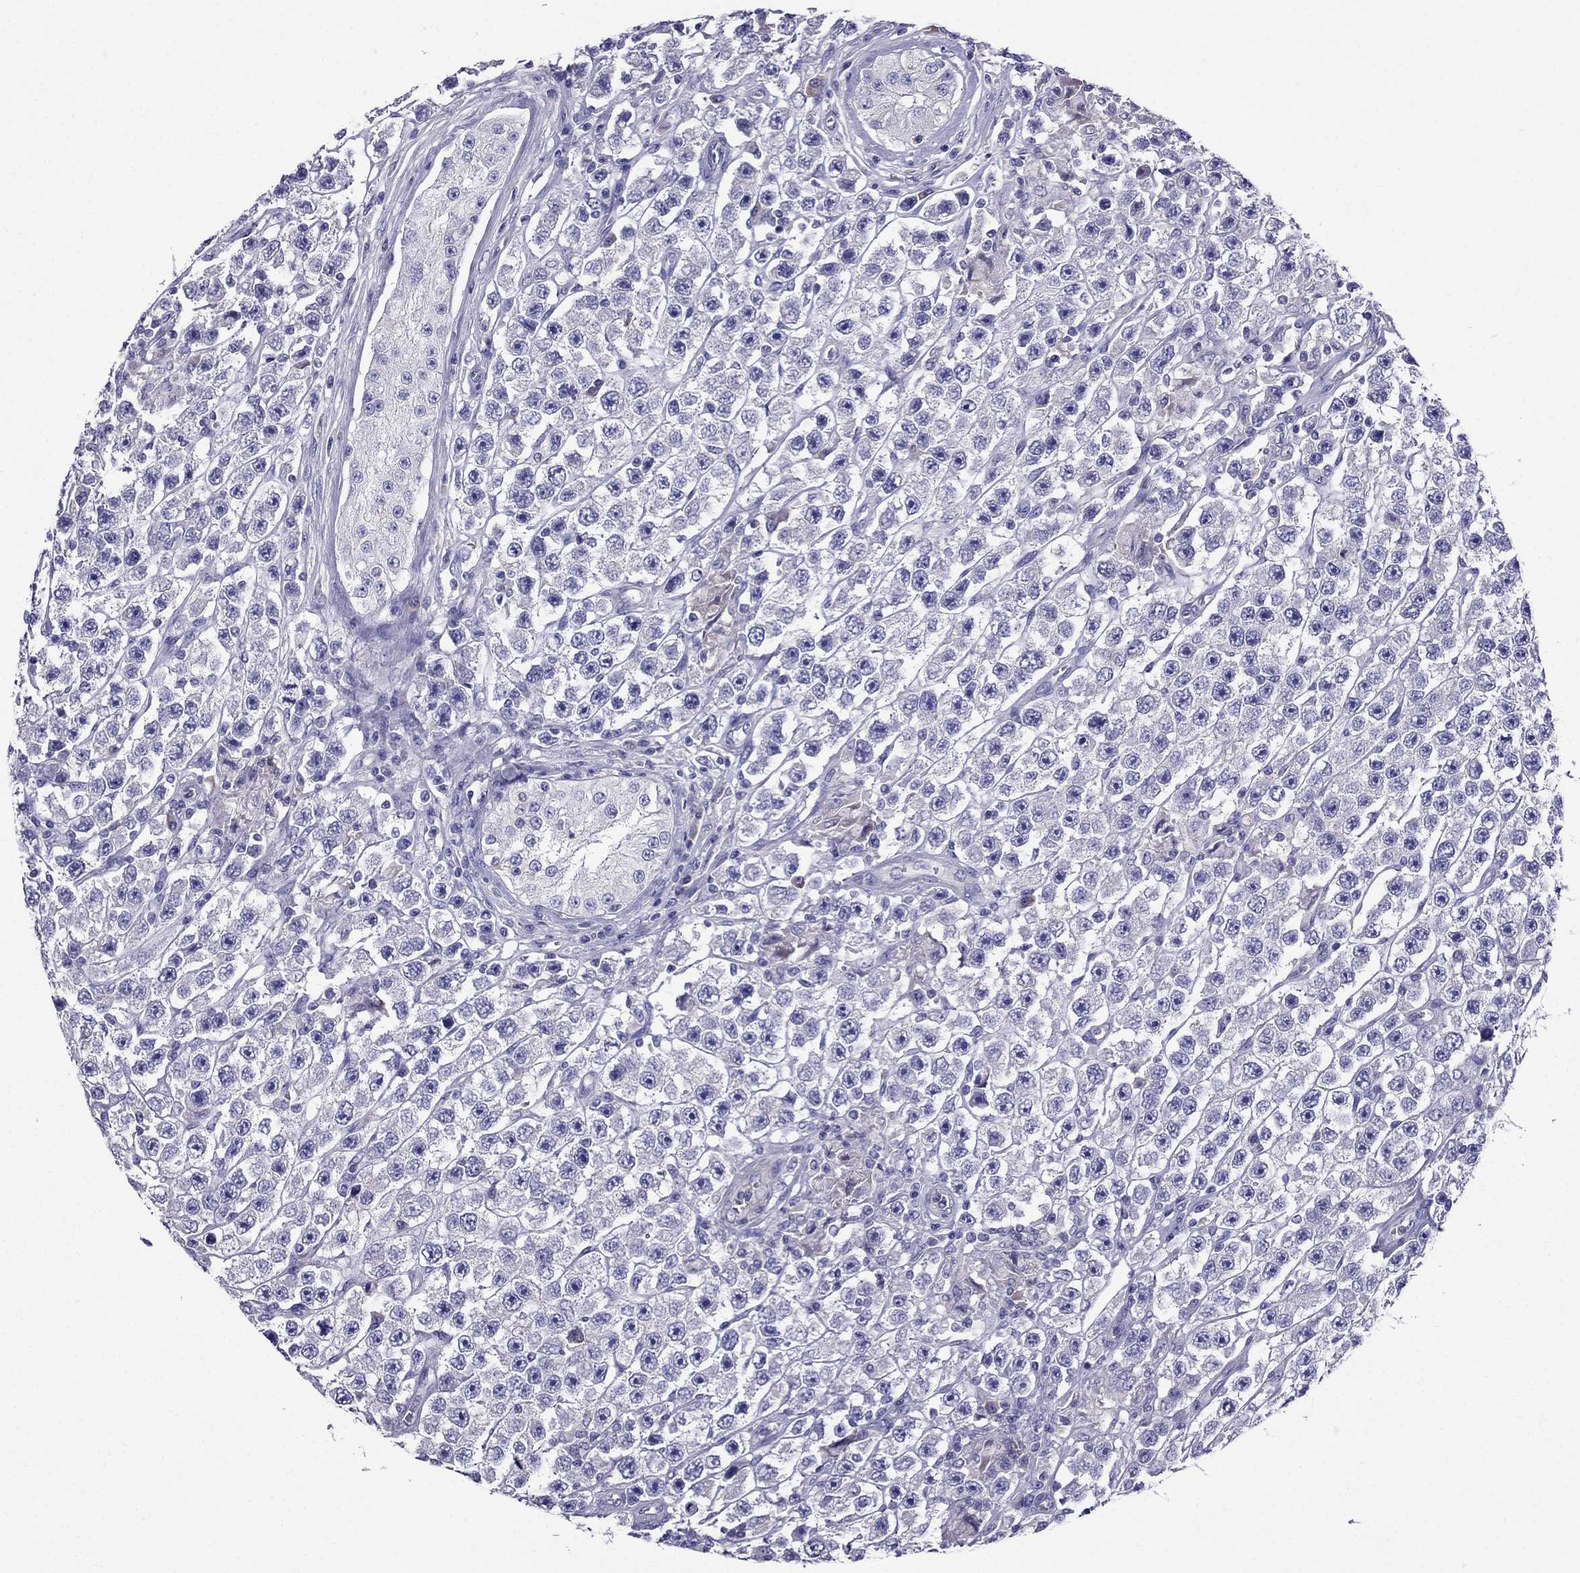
{"staining": {"intensity": "negative", "quantity": "none", "location": "none"}, "tissue": "testis cancer", "cell_type": "Tumor cells", "image_type": "cancer", "snomed": [{"axis": "morphology", "description": "Seminoma, NOS"}, {"axis": "topography", "description": "Testis"}], "caption": "Tumor cells show no significant protein staining in testis seminoma.", "gene": "GPR50", "patient": {"sex": "male", "age": 45}}